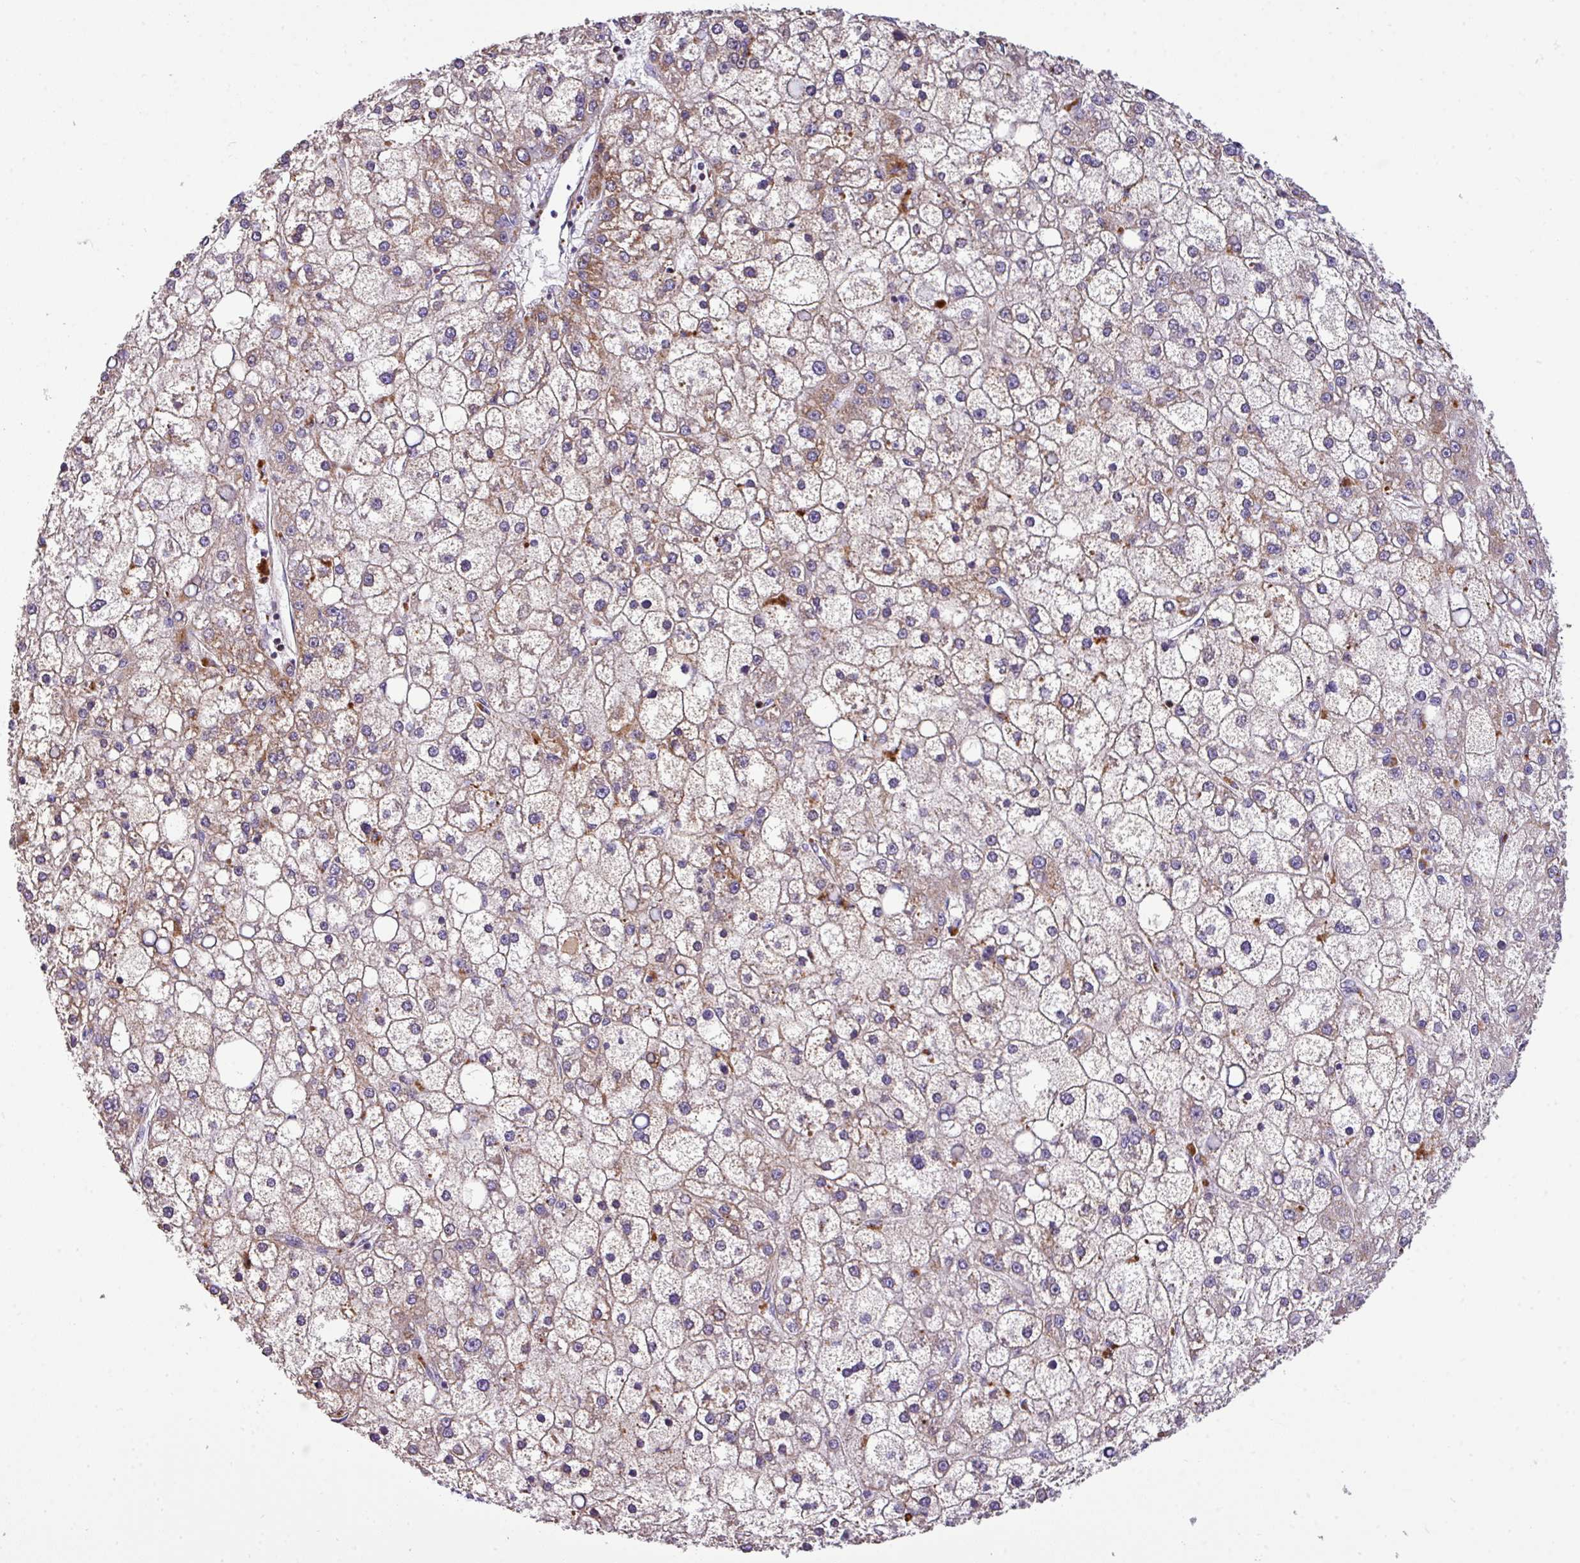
{"staining": {"intensity": "moderate", "quantity": "<25%", "location": "cytoplasmic/membranous"}, "tissue": "liver cancer", "cell_type": "Tumor cells", "image_type": "cancer", "snomed": [{"axis": "morphology", "description": "Carcinoma, Hepatocellular, NOS"}, {"axis": "topography", "description": "Liver"}], "caption": "The immunohistochemical stain shows moderate cytoplasmic/membranous expression in tumor cells of hepatocellular carcinoma (liver) tissue.", "gene": "ANXA2R", "patient": {"sex": "male", "age": 67}}